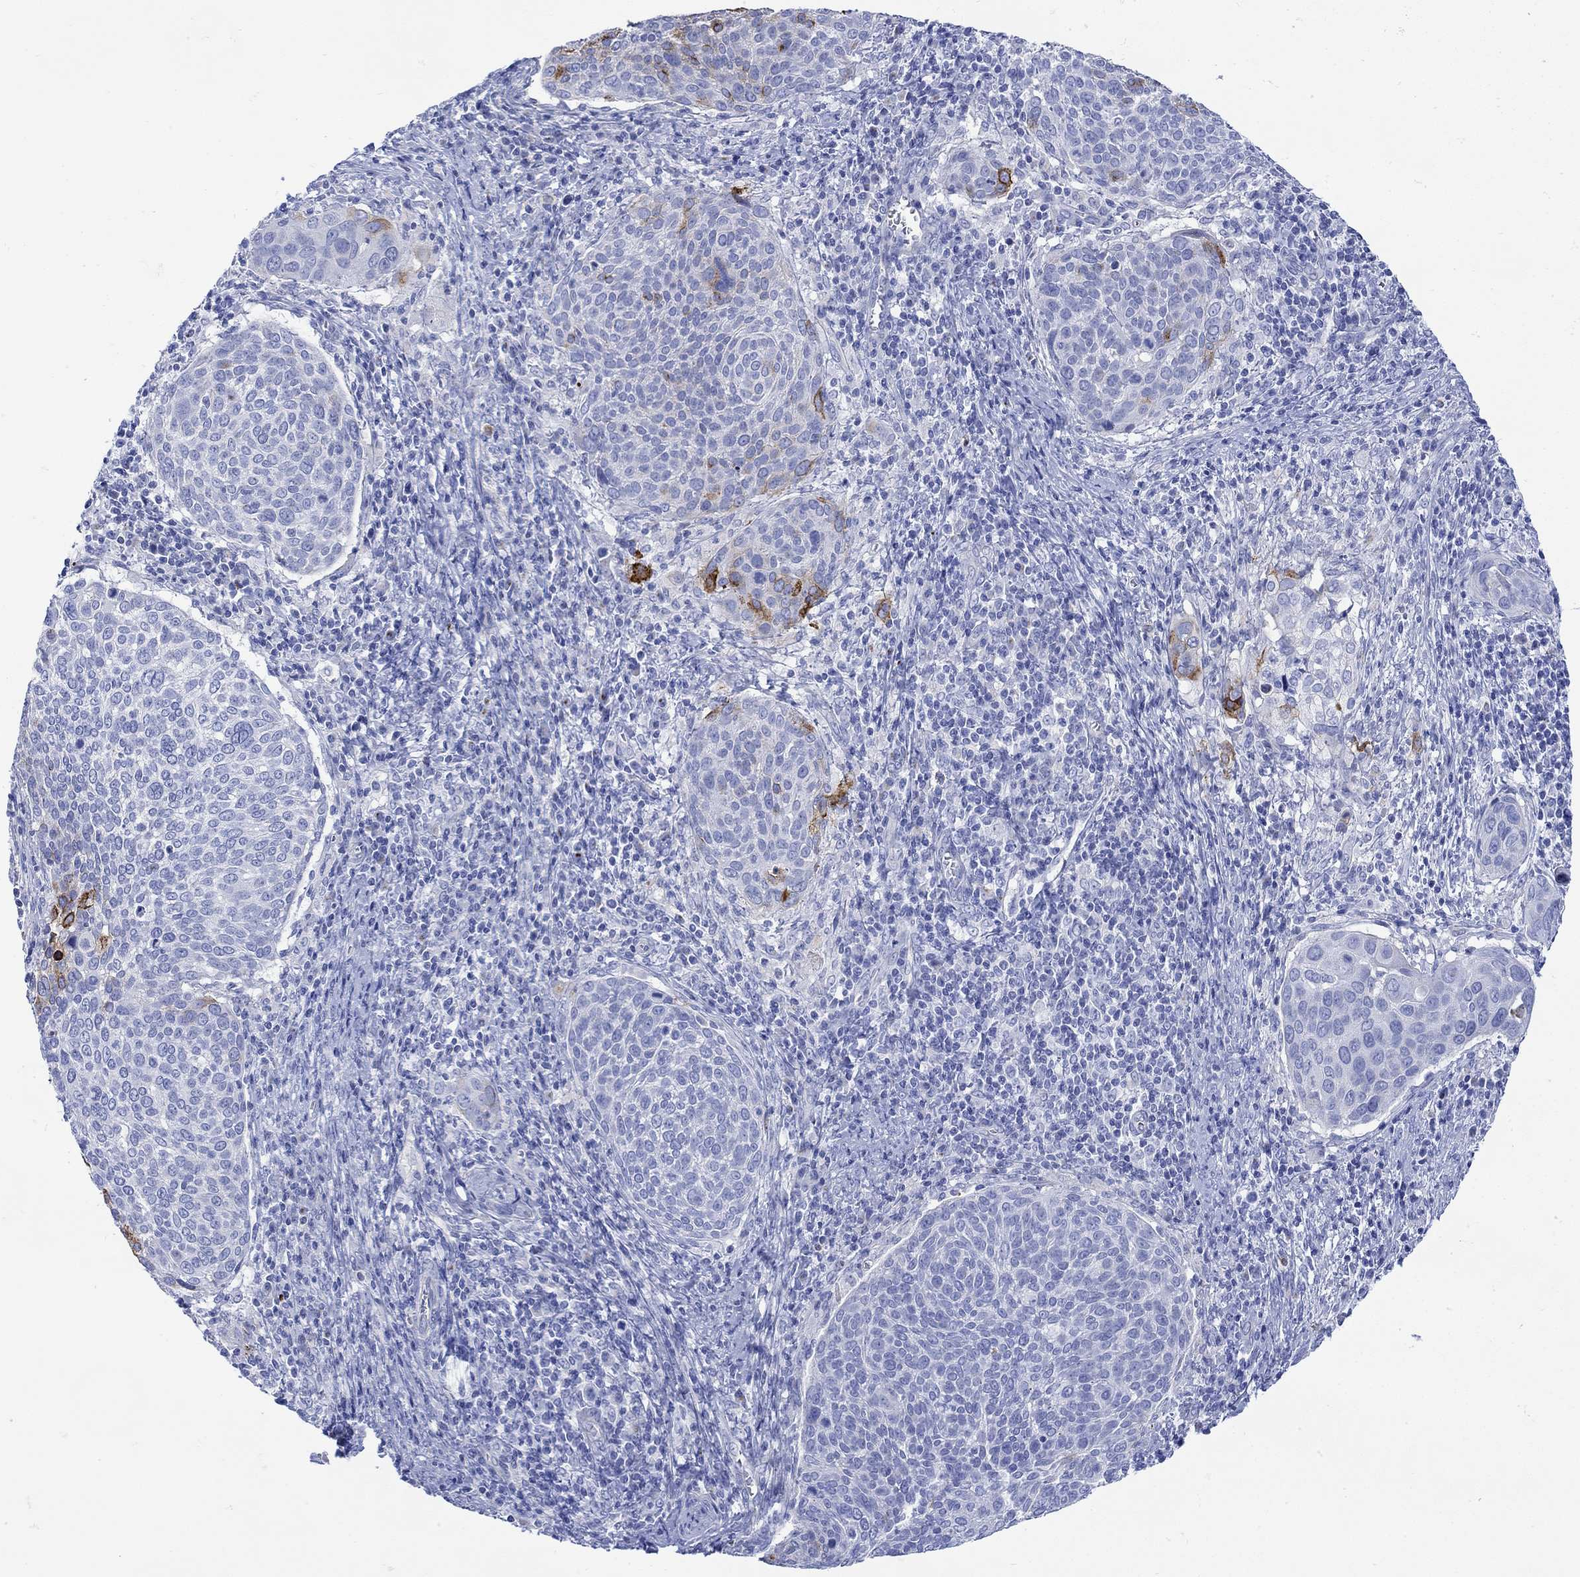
{"staining": {"intensity": "strong", "quantity": "<25%", "location": "cytoplasmic/membranous"}, "tissue": "cervical cancer", "cell_type": "Tumor cells", "image_type": "cancer", "snomed": [{"axis": "morphology", "description": "Squamous cell carcinoma, NOS"}, {"axis": "topography", "description": "Cervix"}], "caption": "IHC histopathology image of neoplastic tissue: human squamous cell carcinoma (cervical) stained using immunohistochemistry shows medium levels of strong protein expression localized specifically in the cytoplasmic/membranous of tumor cells, appearing as a cytoplasmic/membranous brown color.", "gene": "ANKMY1", "patient": {"sex": "female", "age": 39}}